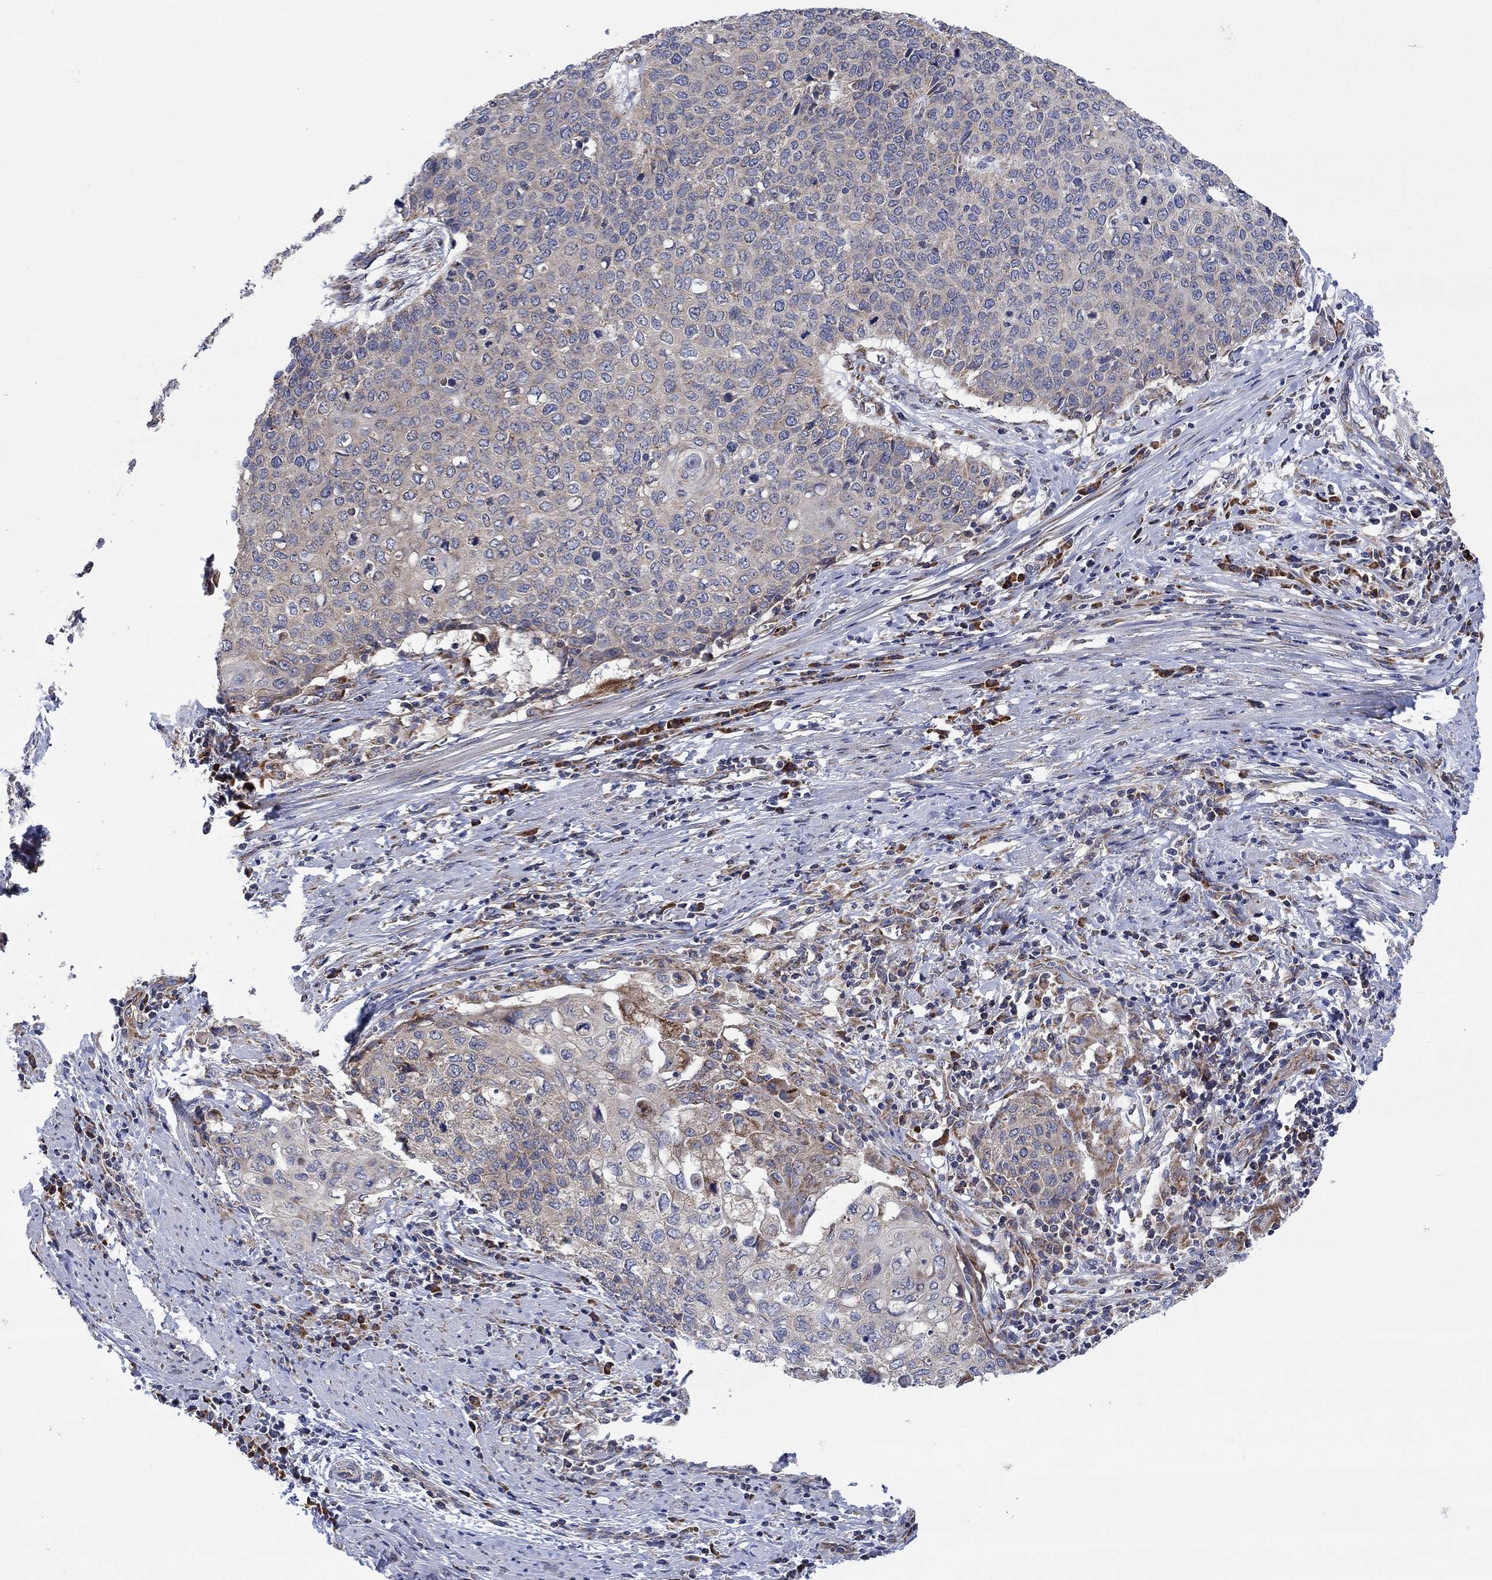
{"staining": {"intensity": "moderate", "quantity": "<25%", "location": "cytoplasmic/membranous"}, "tissue": "cervical cancer", "cell_type": "Tumor cells", "image_type": "cancer", "snomed": [{"axis": "morphology", "description": "Squamous cell carcinoma, NOS"}, {"axis": "topography", "description": "Cervix"}], "caption": "An immunohistochemistry (IHC) image of neoplastic tissue is shown. Protein staining in brown labels moderate cytoplasmic/membranous positivity in cervical squamous cell carcinoma within tumor cells.", "gene": "RPLP0", "patient": {"sex": "female", "age": 39}}